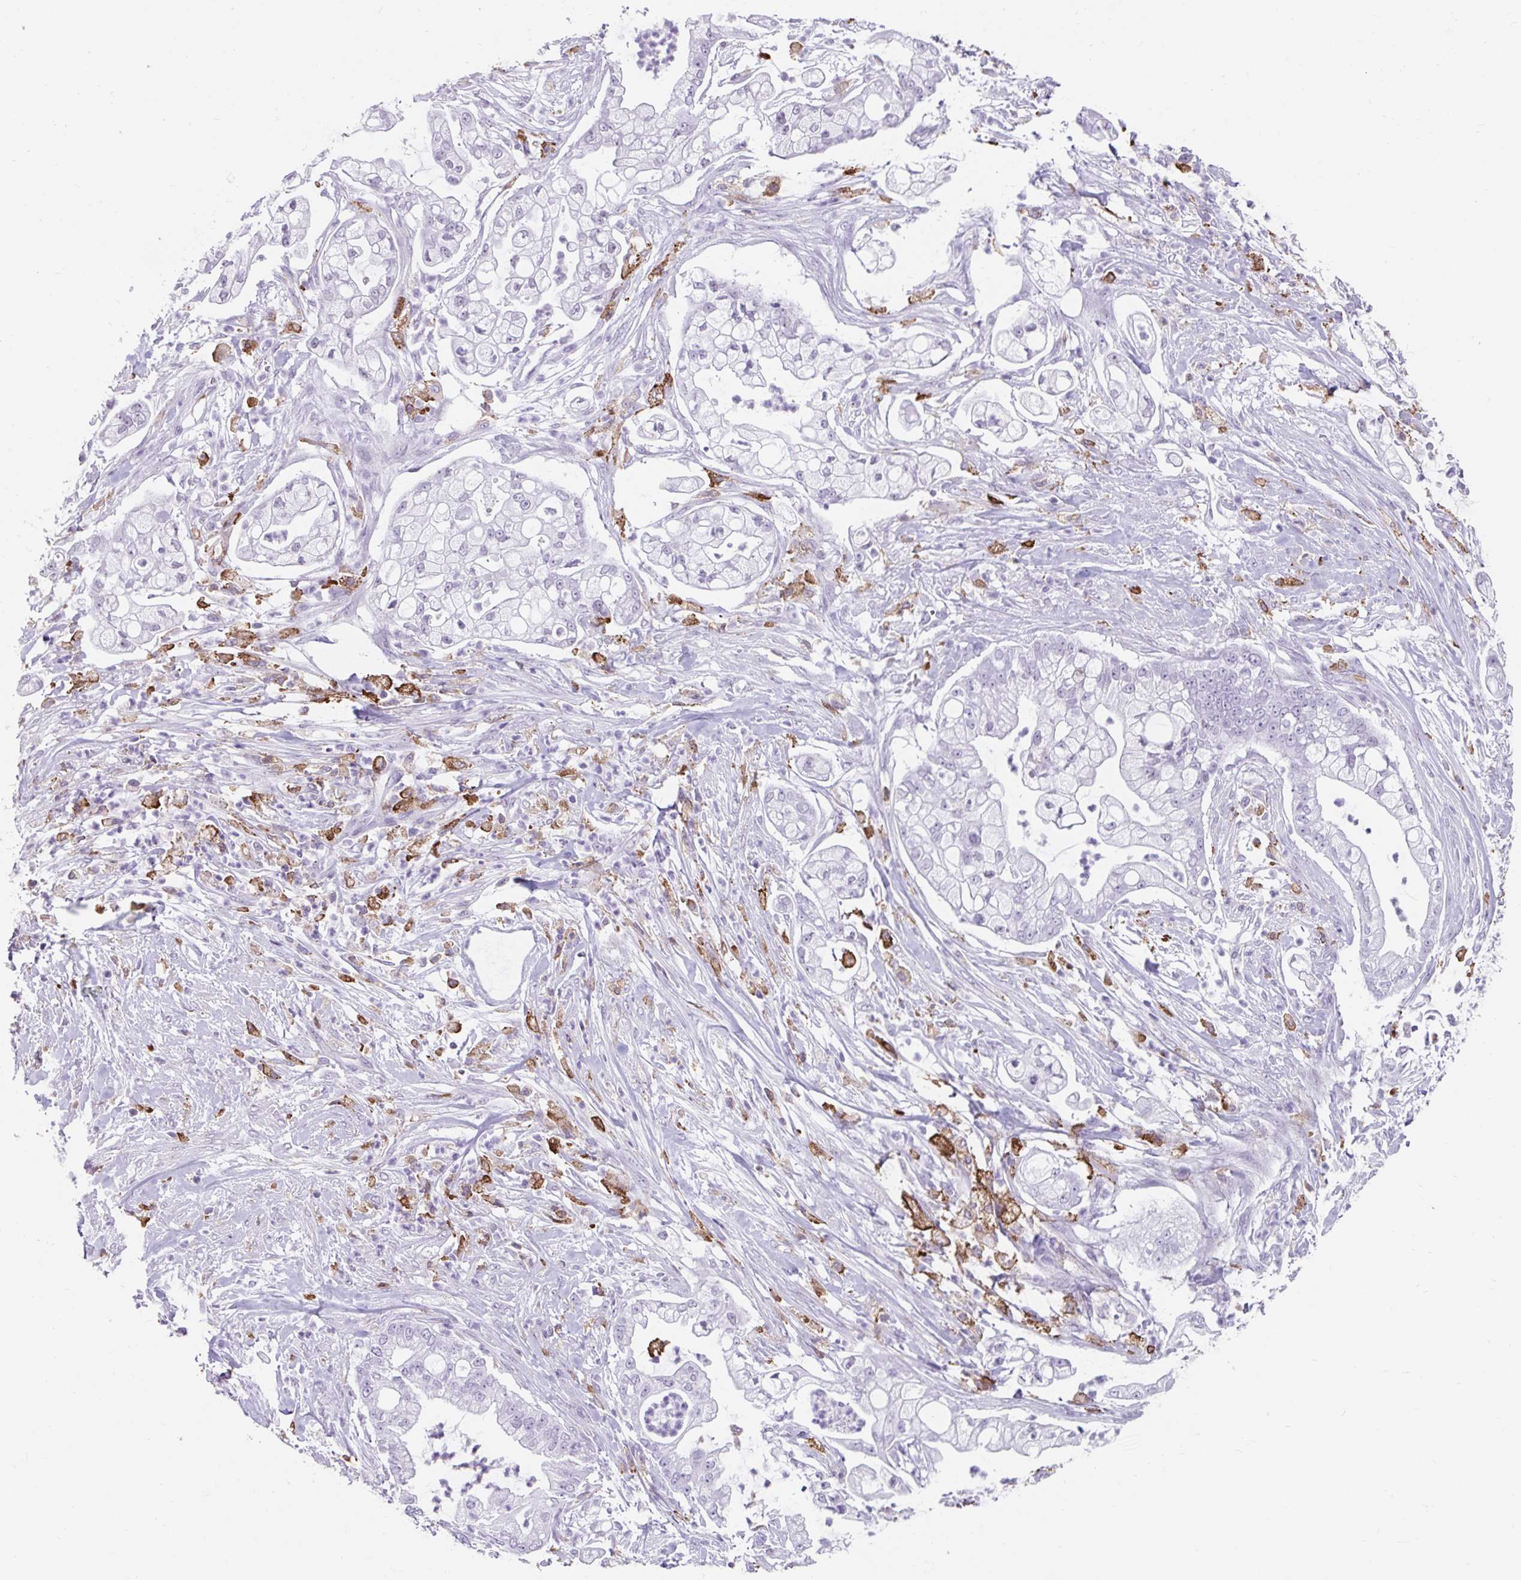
{"staining": {"intensity": "negative", "quantity": "none", "location": "none"}, "tissue": "pancreatic cancer", "cell_type": "Tumor cells", "image_type": "cancer", "snomed": [{"axis": "morphology", "description": "Adenocarcinoma, NOS"}, {"axis": "topography", "description": "Pancreas"}], "caption": "Tumor cells show no significant protein expression in pancreatic cancer (adenocarcinoma).", "gene": "CD163", "patient": {"sex": "female", "age": 69}}